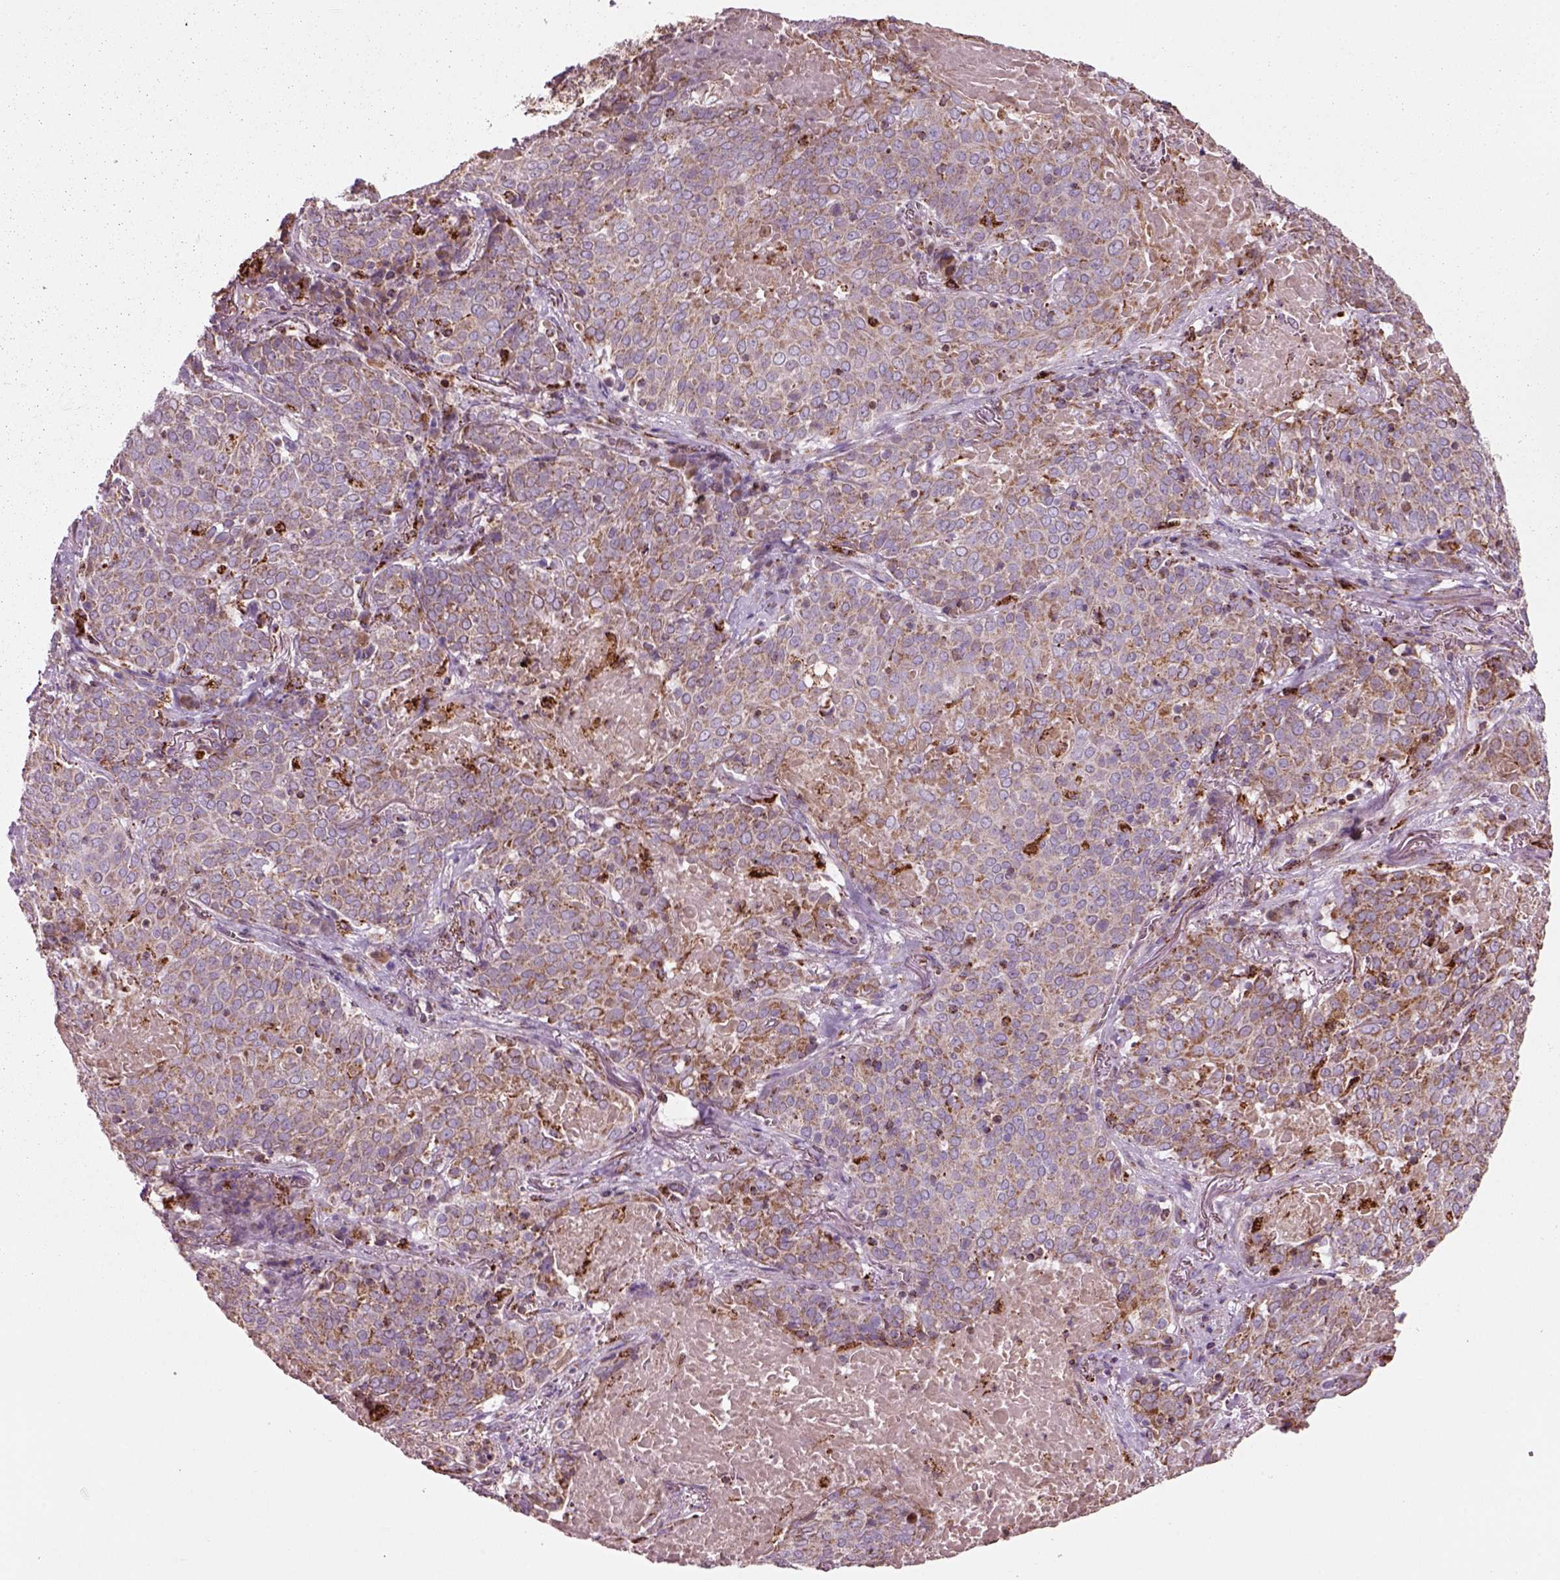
{"staining": {"intensity": "moderate", "quantity": ">75%", "location": "cytoplasmic/membranous"}, "tissue": "lung cancer", "cell_type": "Tumor cells", "image_type": "cancer", "snomed": [{"axis": "morphology", "description": "Squamous cell carcinoma, NOS"}, {"axis": "topography", "description": "Lung"}], "caption": "The histopathology image exhibits staining of lung cancer (squamous cell carcinoma), revealing moderate cytoplasmic/membranous protein staining (brown color) within tumor cells. The staining is performed using DAB (3,3'-diaminobenzidine) brown chromogen to label protein expression. The nuclei are counter-stained blue using hematoxylin.", "gene": "SLC25A24", "patient": {"sex": "male", "age": 82}}